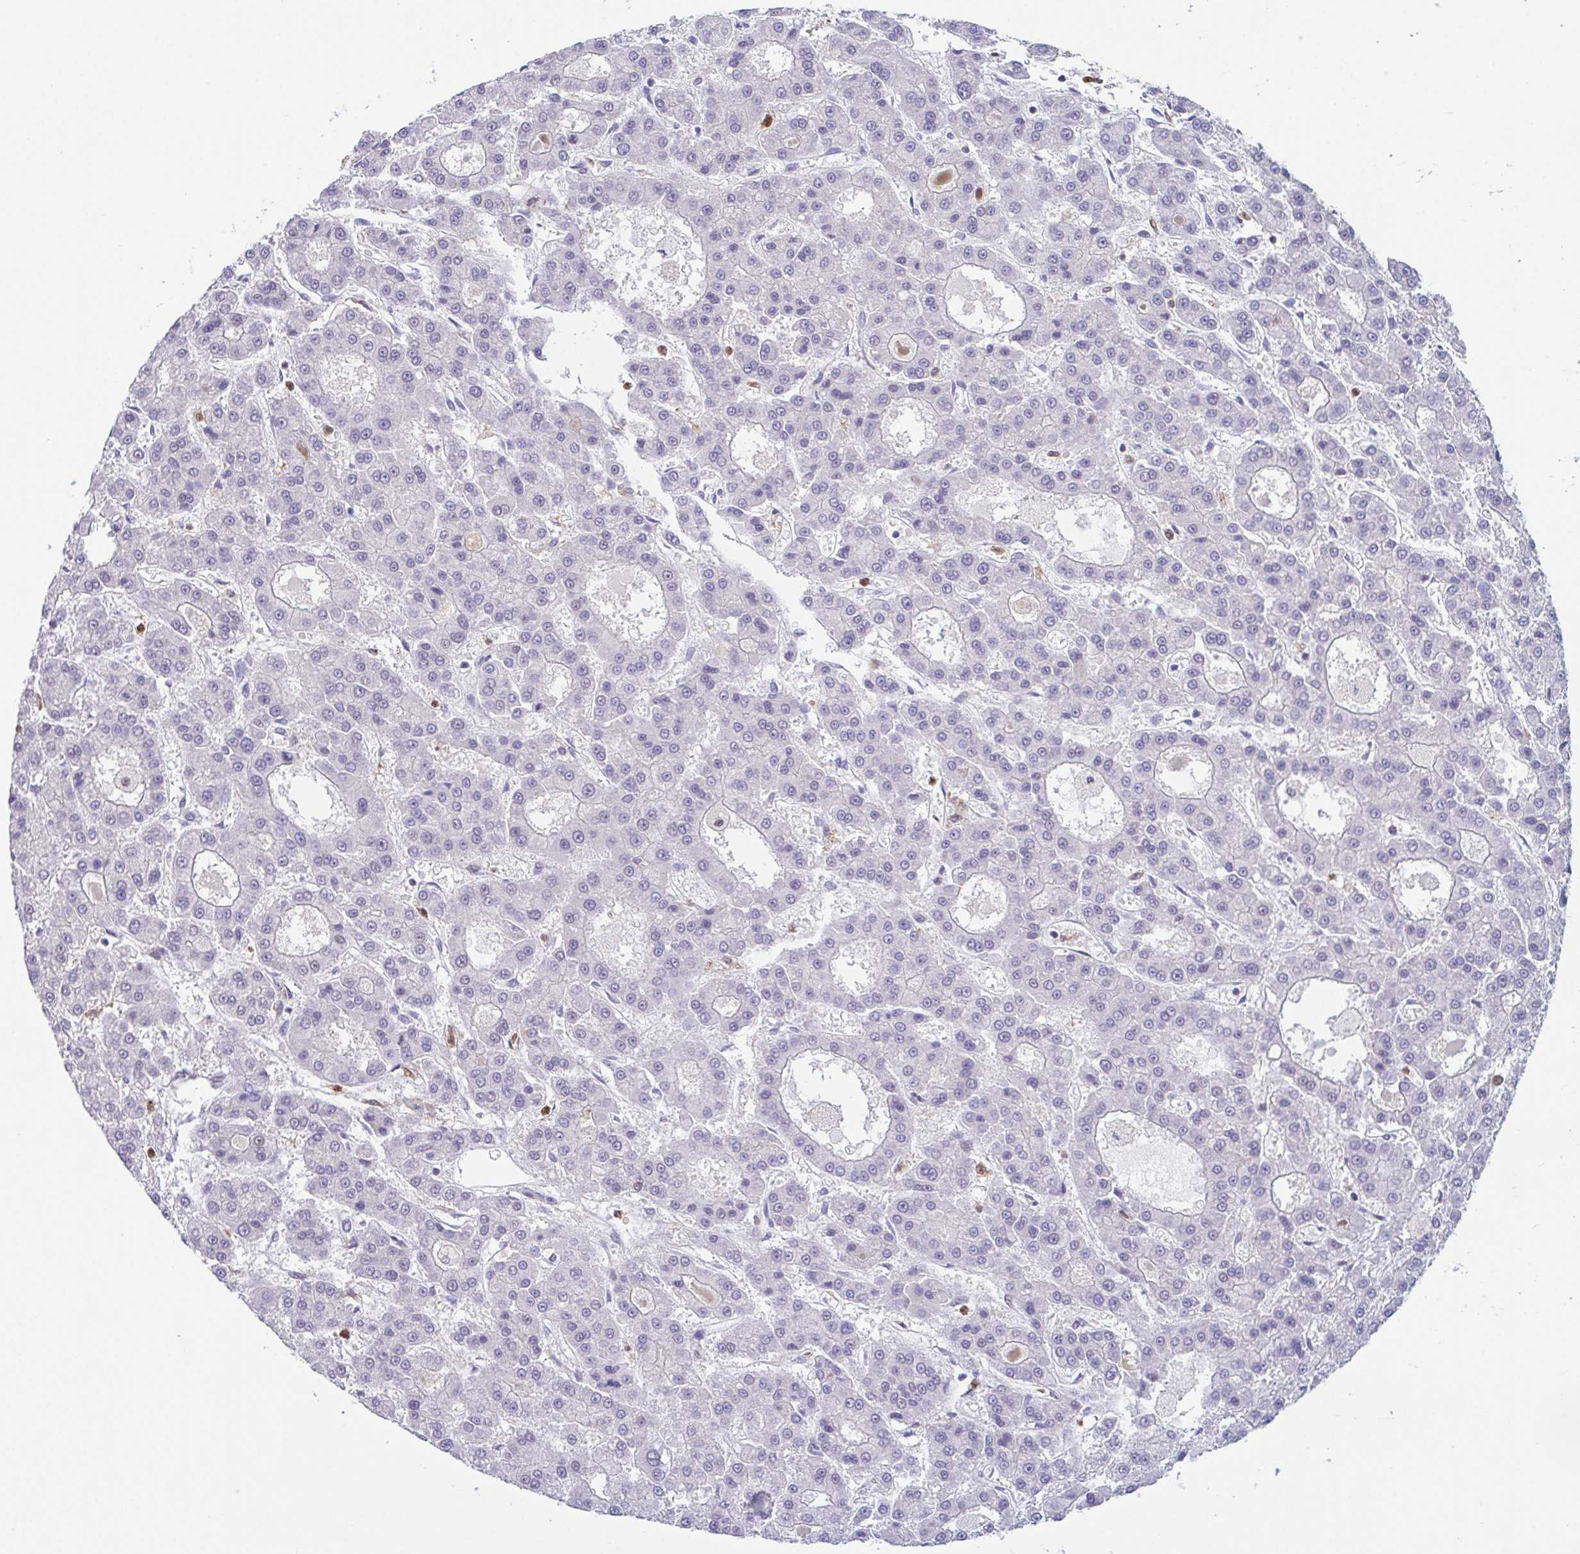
{"staining": {"intensity": "negative", "quantity": "none", "location": "none"}, "tissue": "liver cancer", "cell_type": "Tumor cells", "image_type": "cancer", "snomed": [{"axis": "morphology", "description": "Carcinoma, Hepatocellular, NOS"}, {"axis": "topography", "description": "Liver"}], "caption": "This is a micrograph of IHC staining of liver cancer, which shows no positivity in tumor cells.", "gene": "OR6K3", "patient": {"sex": "male", "age": 70}}